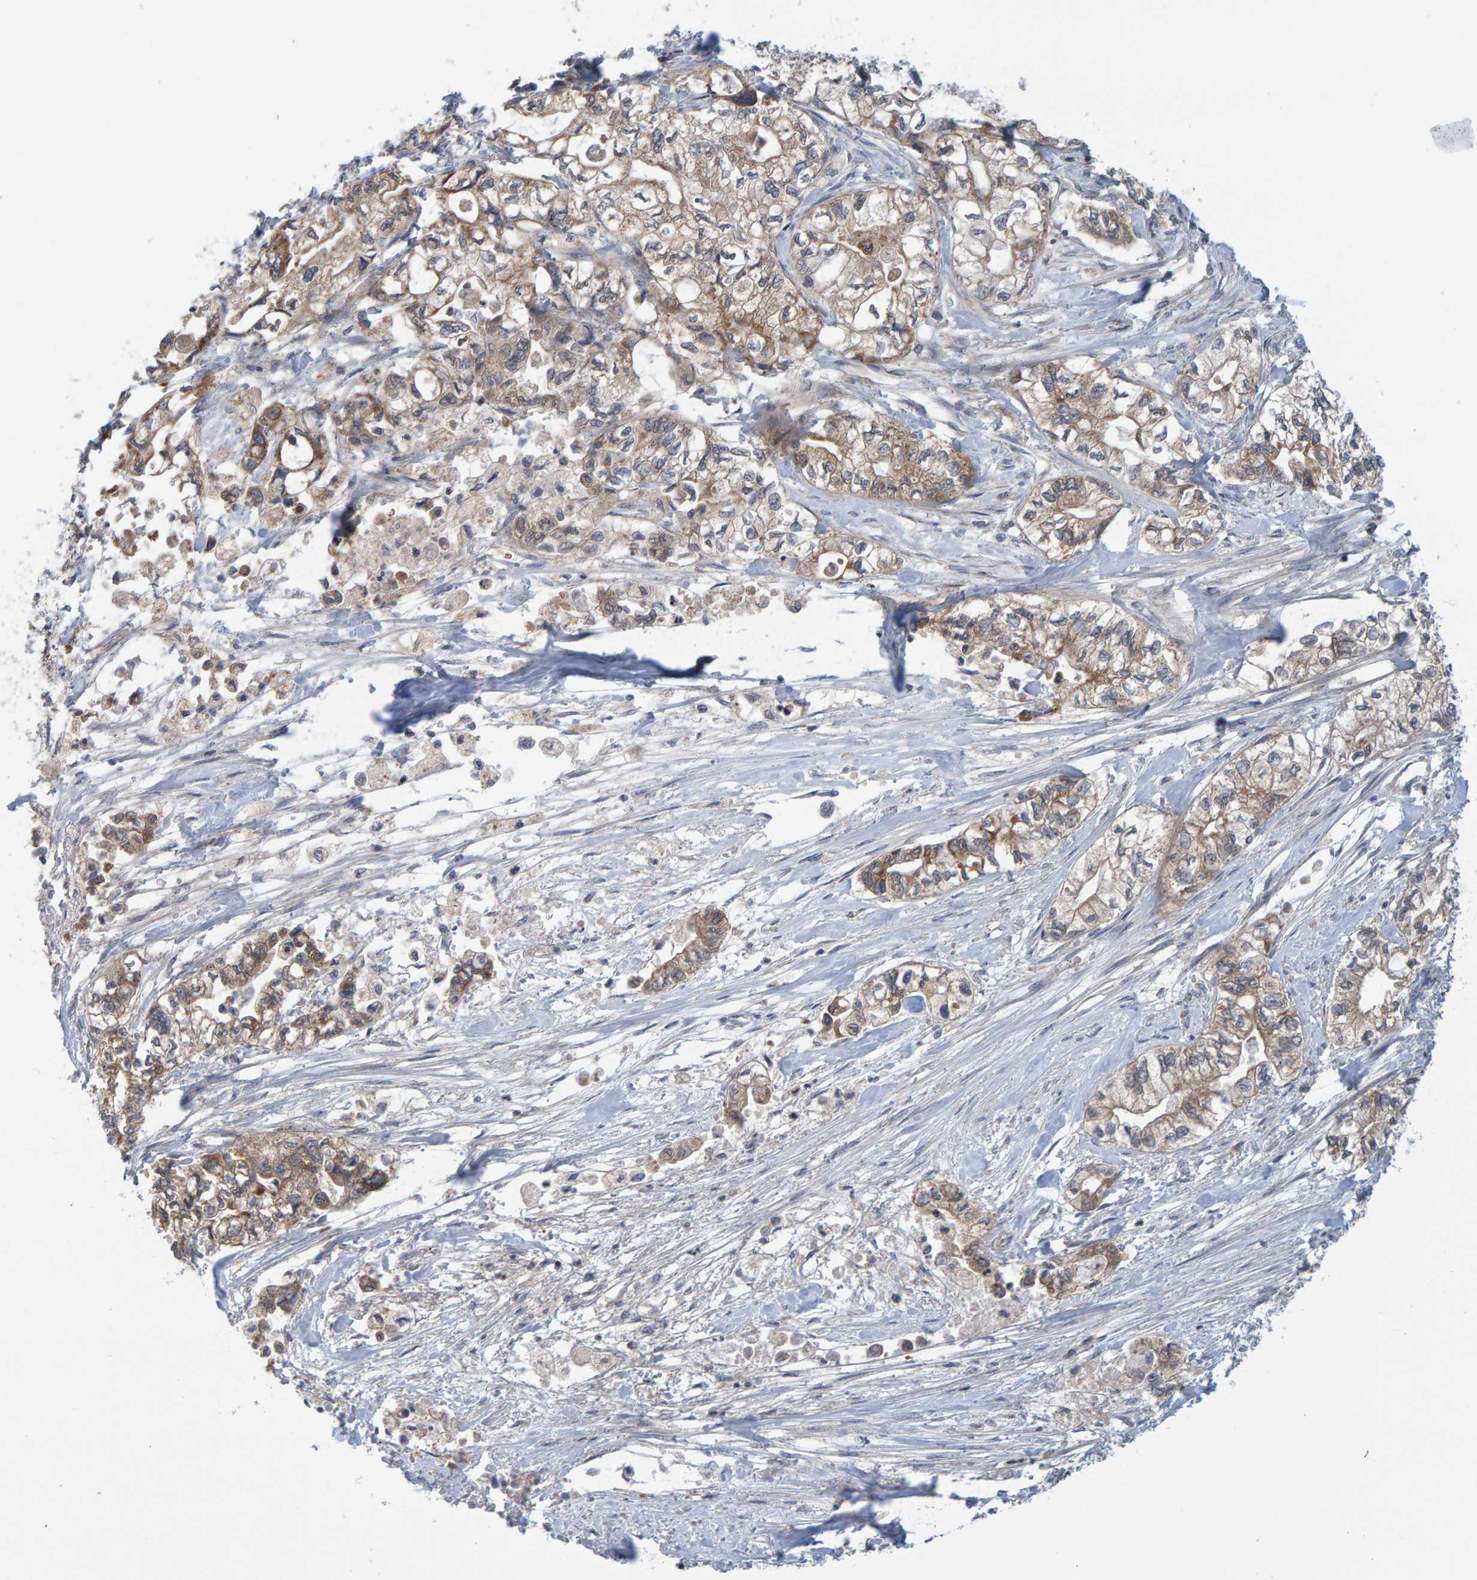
{"staining": {"intensity": "moderate", "quantity": ">75%", "location": "cytoplasmic/membranous"}, "tissue": "pancreatic cancer", "cell_type": "Tumor cells", "image_type": "cancer", "snomed": [{"axis": "morphology", "description": "Adenocarcinoma, NOS"}, {"axis": "topography", "description": "Pancreas"}], "caption": "Moderate cytoplasmic/membranous expression for a protein is identified in about >75% of tumor cells of pancreatic cancer (adenocarcinoma) using IHC.", "gene": "TATDN1", "patient": {"sex": "male", "age": 79}}